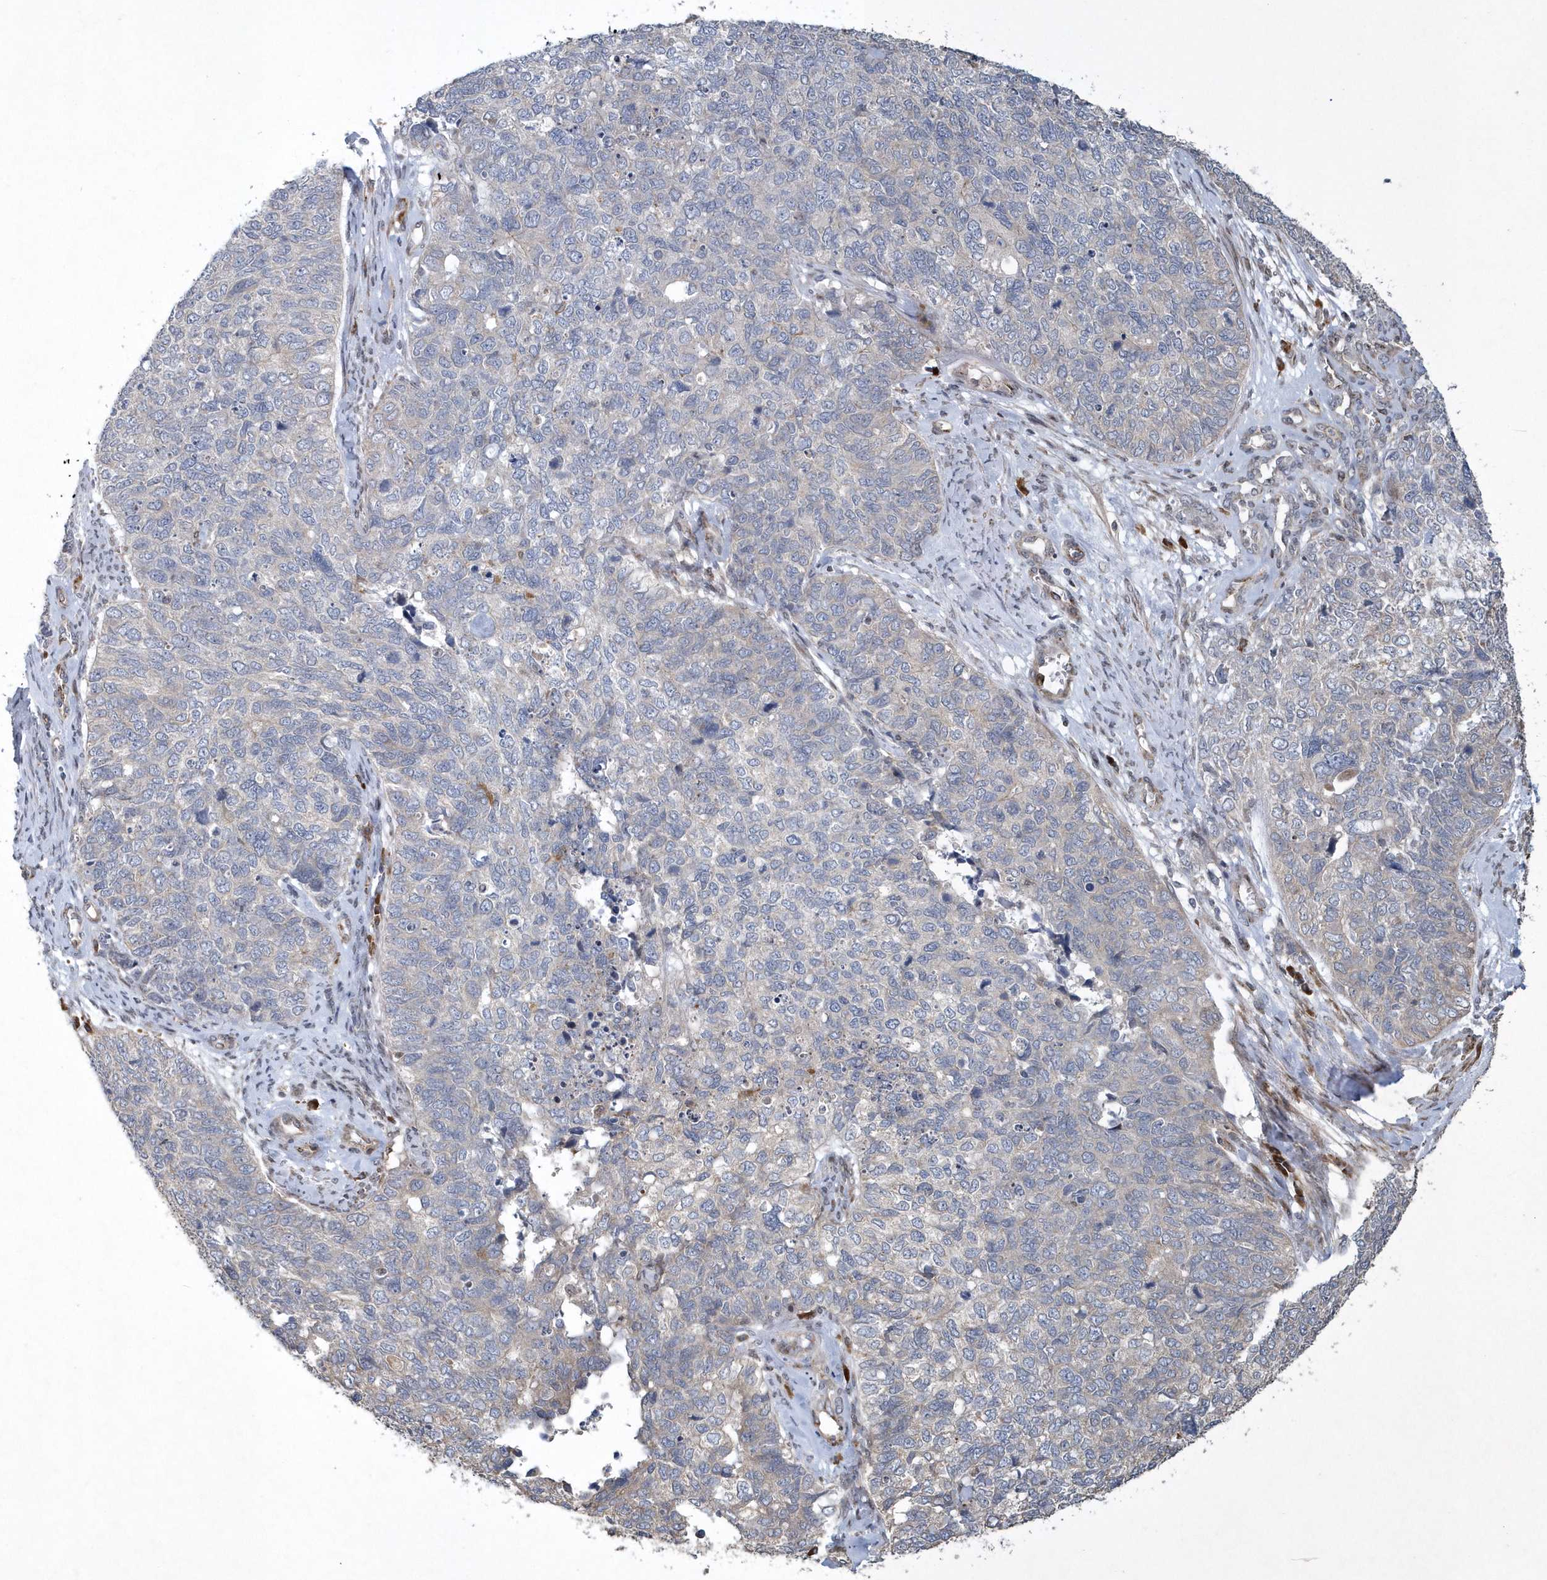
{"staining": {"intensity": "negative", "quantity": "none", "location": "none"}, "tissue": "cervical cancer", "cell_type": "Tumor cells", "image_type": "cancer", "snomed": [{"axis": "morphology", "description": "Squamous cell carcinoma, NOS"}, {"axis": "topography", "description": "Cervix"}], "caption": "Tumor cells show no significant protein positivity in cervical cancer.", "gene": "N4BP2", "patient": {"sex": "female", "age": 63}}